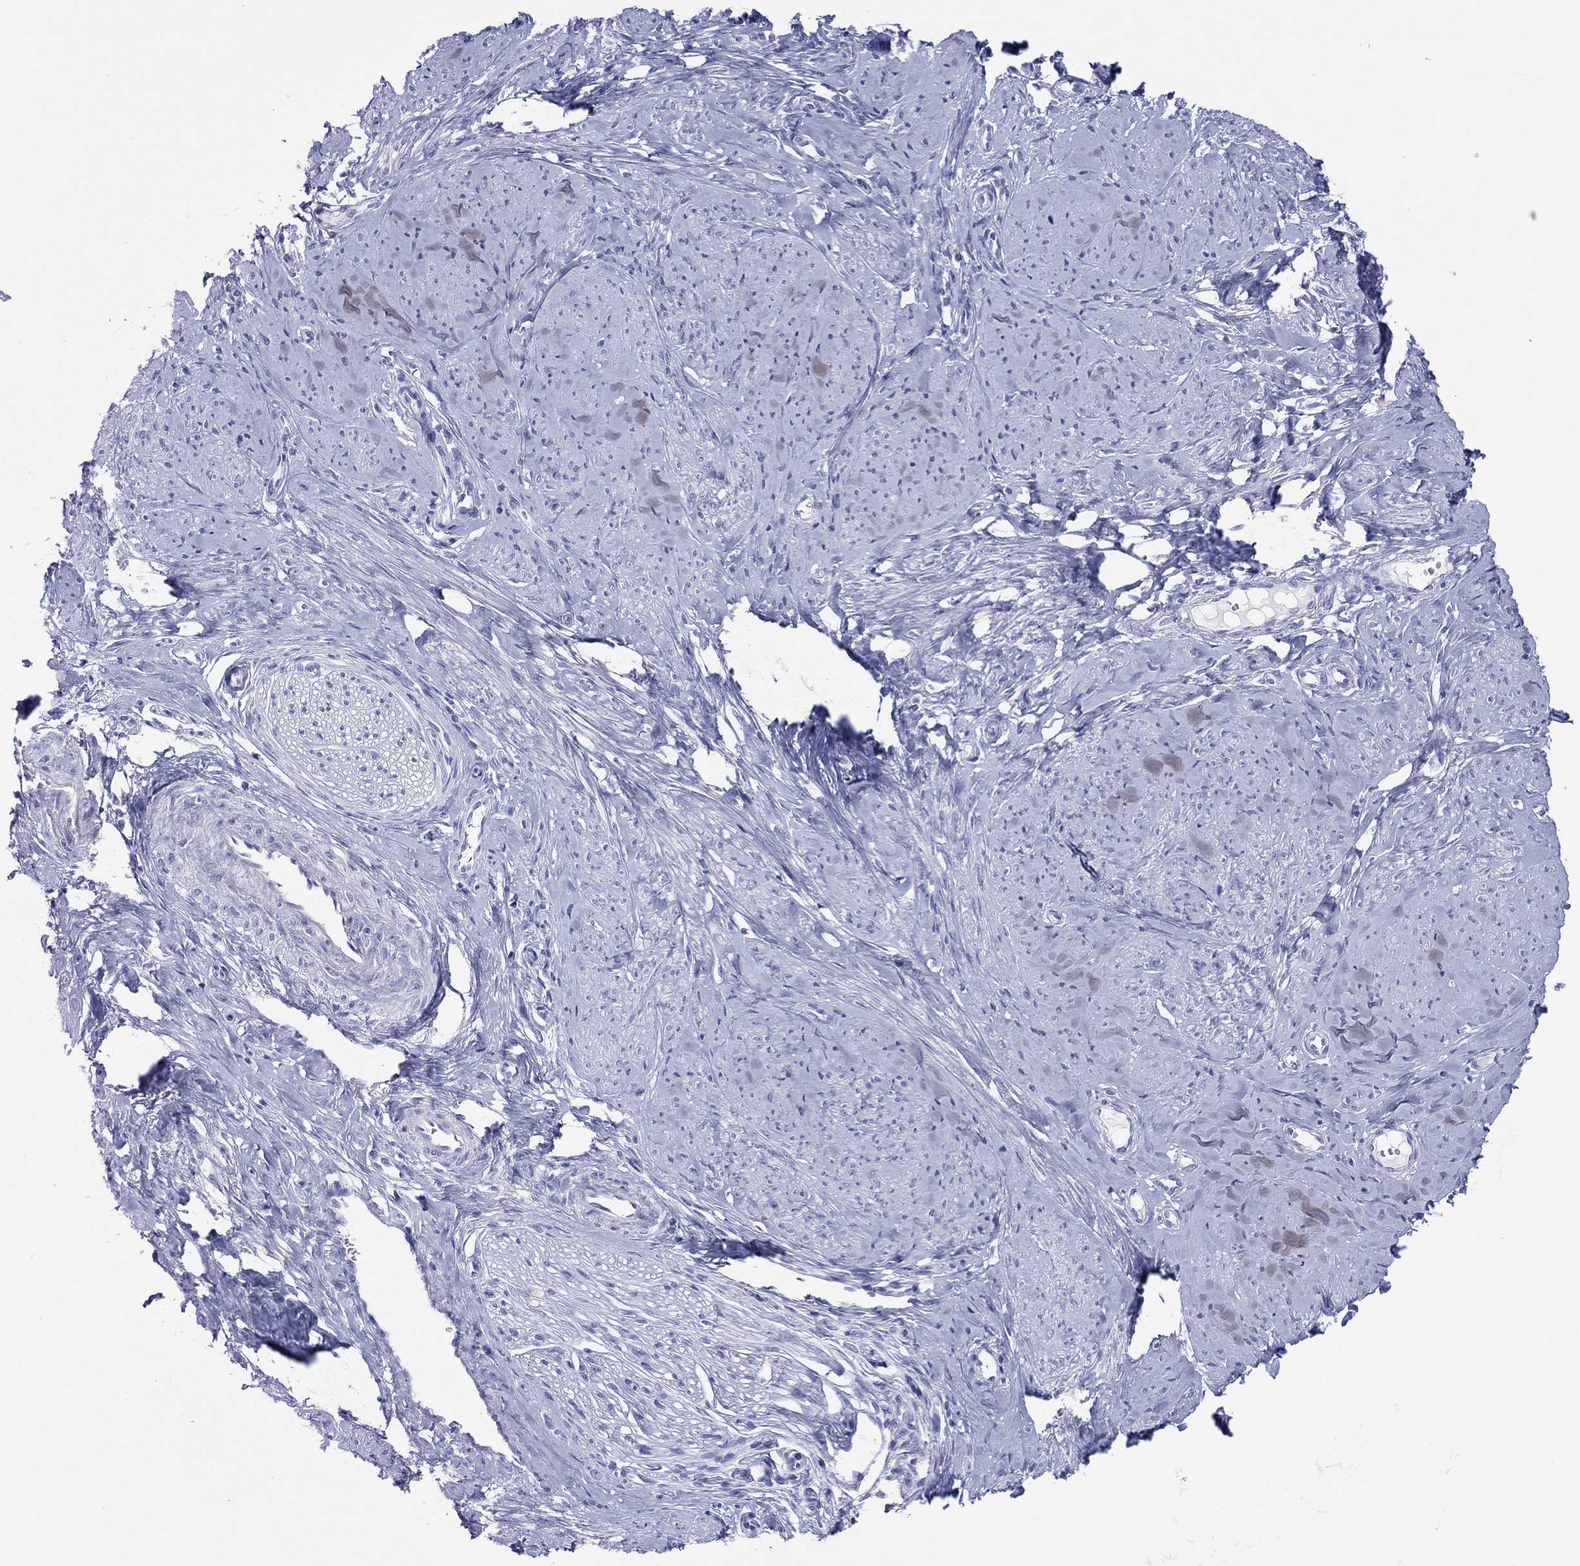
{"staining": {"intensity": "negative", "quantity": "none", "location": "none"}, "tissue": "smooth muscle", "cell_type": "Smooth muscle cells", "image_type": "normal", "snomed": [{"axis": "morphology", "description": "Normal tissue, NOS"}, {"axis": "topography", "description": "Smooth muscle"}], "caption": "This is an immunohistochemistry (IHC) micrograph of benign smooth muscle. There is no positivity in smooth muscle cells.", "gene": "MAGEB6", "patient": {"sex": "female", "age": 48}}